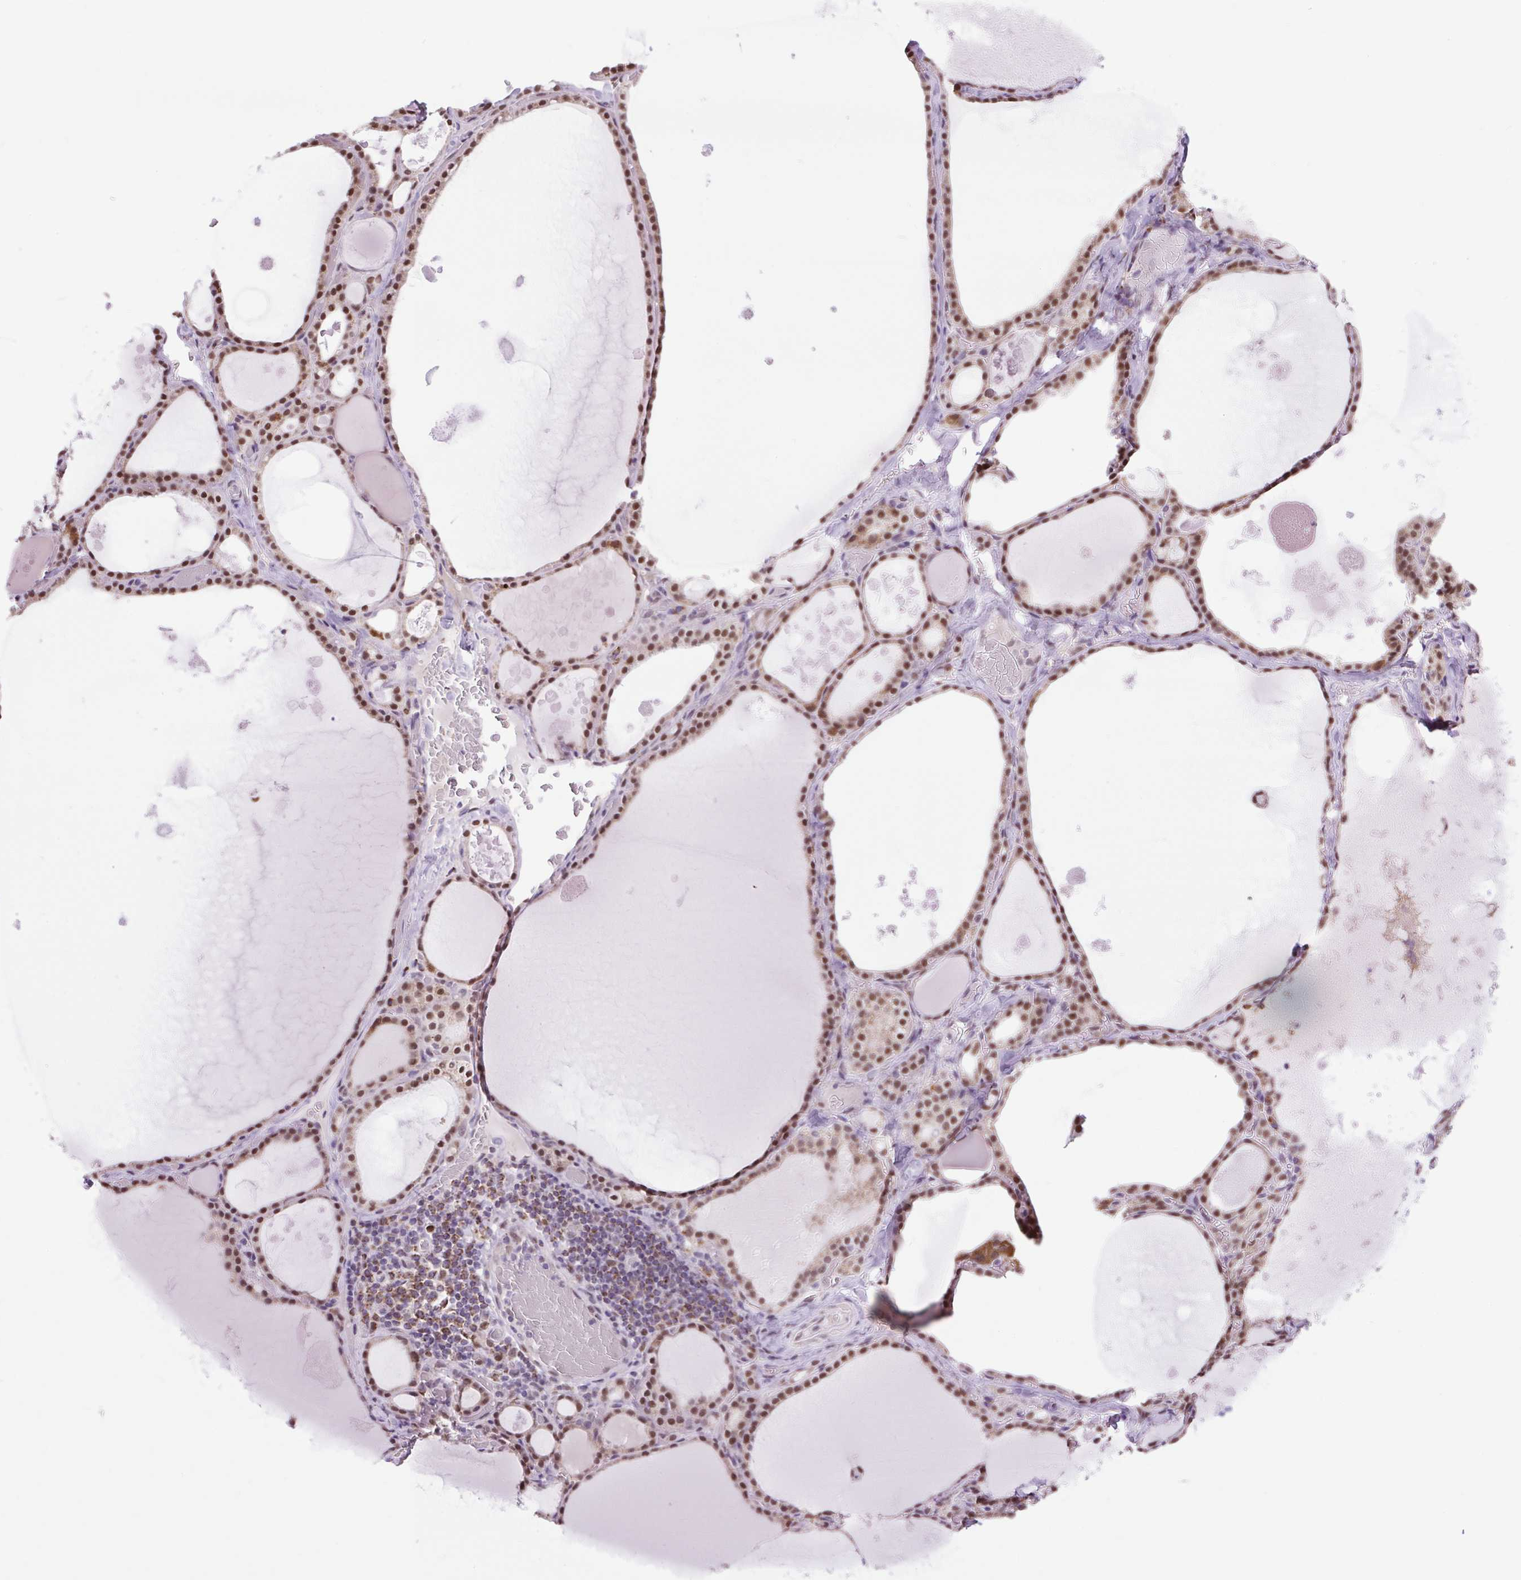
{"staining": {"intensity": "moderate", "quantity": ">75%", "location": "nuclear"}, "tissue": "thyroid gland", "cell_type": "Glandular cells", "image_type": "normal", "snomed": [{"axis": "morphology", "description": "Normal tissue, NOS"}, {"axis": "topography", "description": "Thyroid gland"}], "caption": "High-power microscopy captured an IHC photomicrograph of unremarkable thyroid gland, revealing moderate nuclear staining in approximately >75% of glandular cells. The protein is stained brown, and the nuclei are stained in blue (DAB IHC with brightfield microscopy, high magnification).", "gene": "SCO2", "patient": {"sex": "male", "age": 56}}